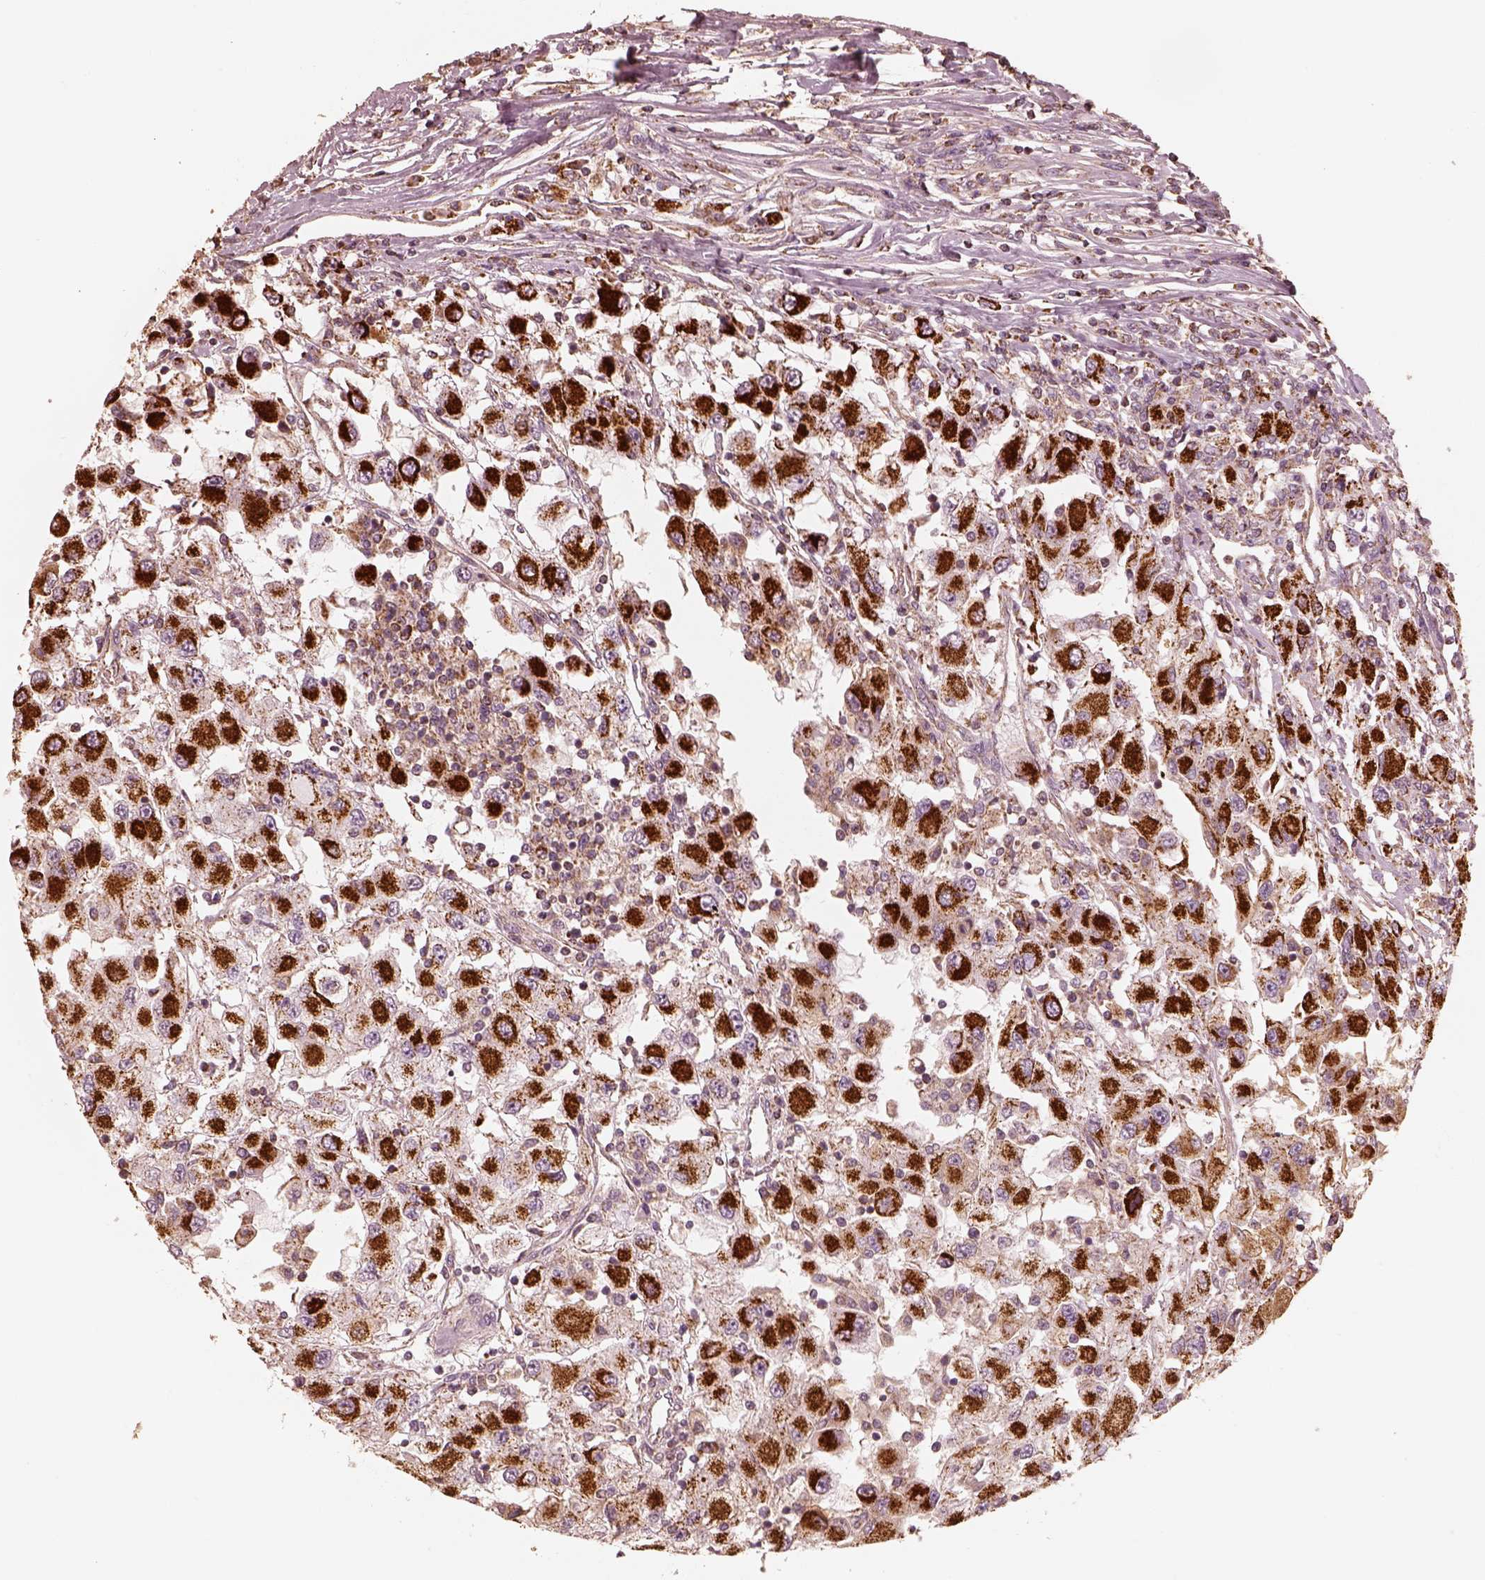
{"staining": {"intensity": "strong", "quantity": ">75%", "location": "cytoplasmic/membranous"}, "tissue": "renal cancer", "cell_type": "Tumor cells", "image_type": "cancer", "snomed": [{"axis": "morphology", "description": "Adenocarcinoma, NOS"}, {"axis": "topography", "description": "Kidney"}], "caption": "About >75% of tumor cells in adenocarcinoma (renal) reveal strong cytoplasmic/membranous protein positivity as visualized by brown immunohistochemical staining.", "gene": "ENTPD6", "patient": {"sex": "female", "age": 67}}